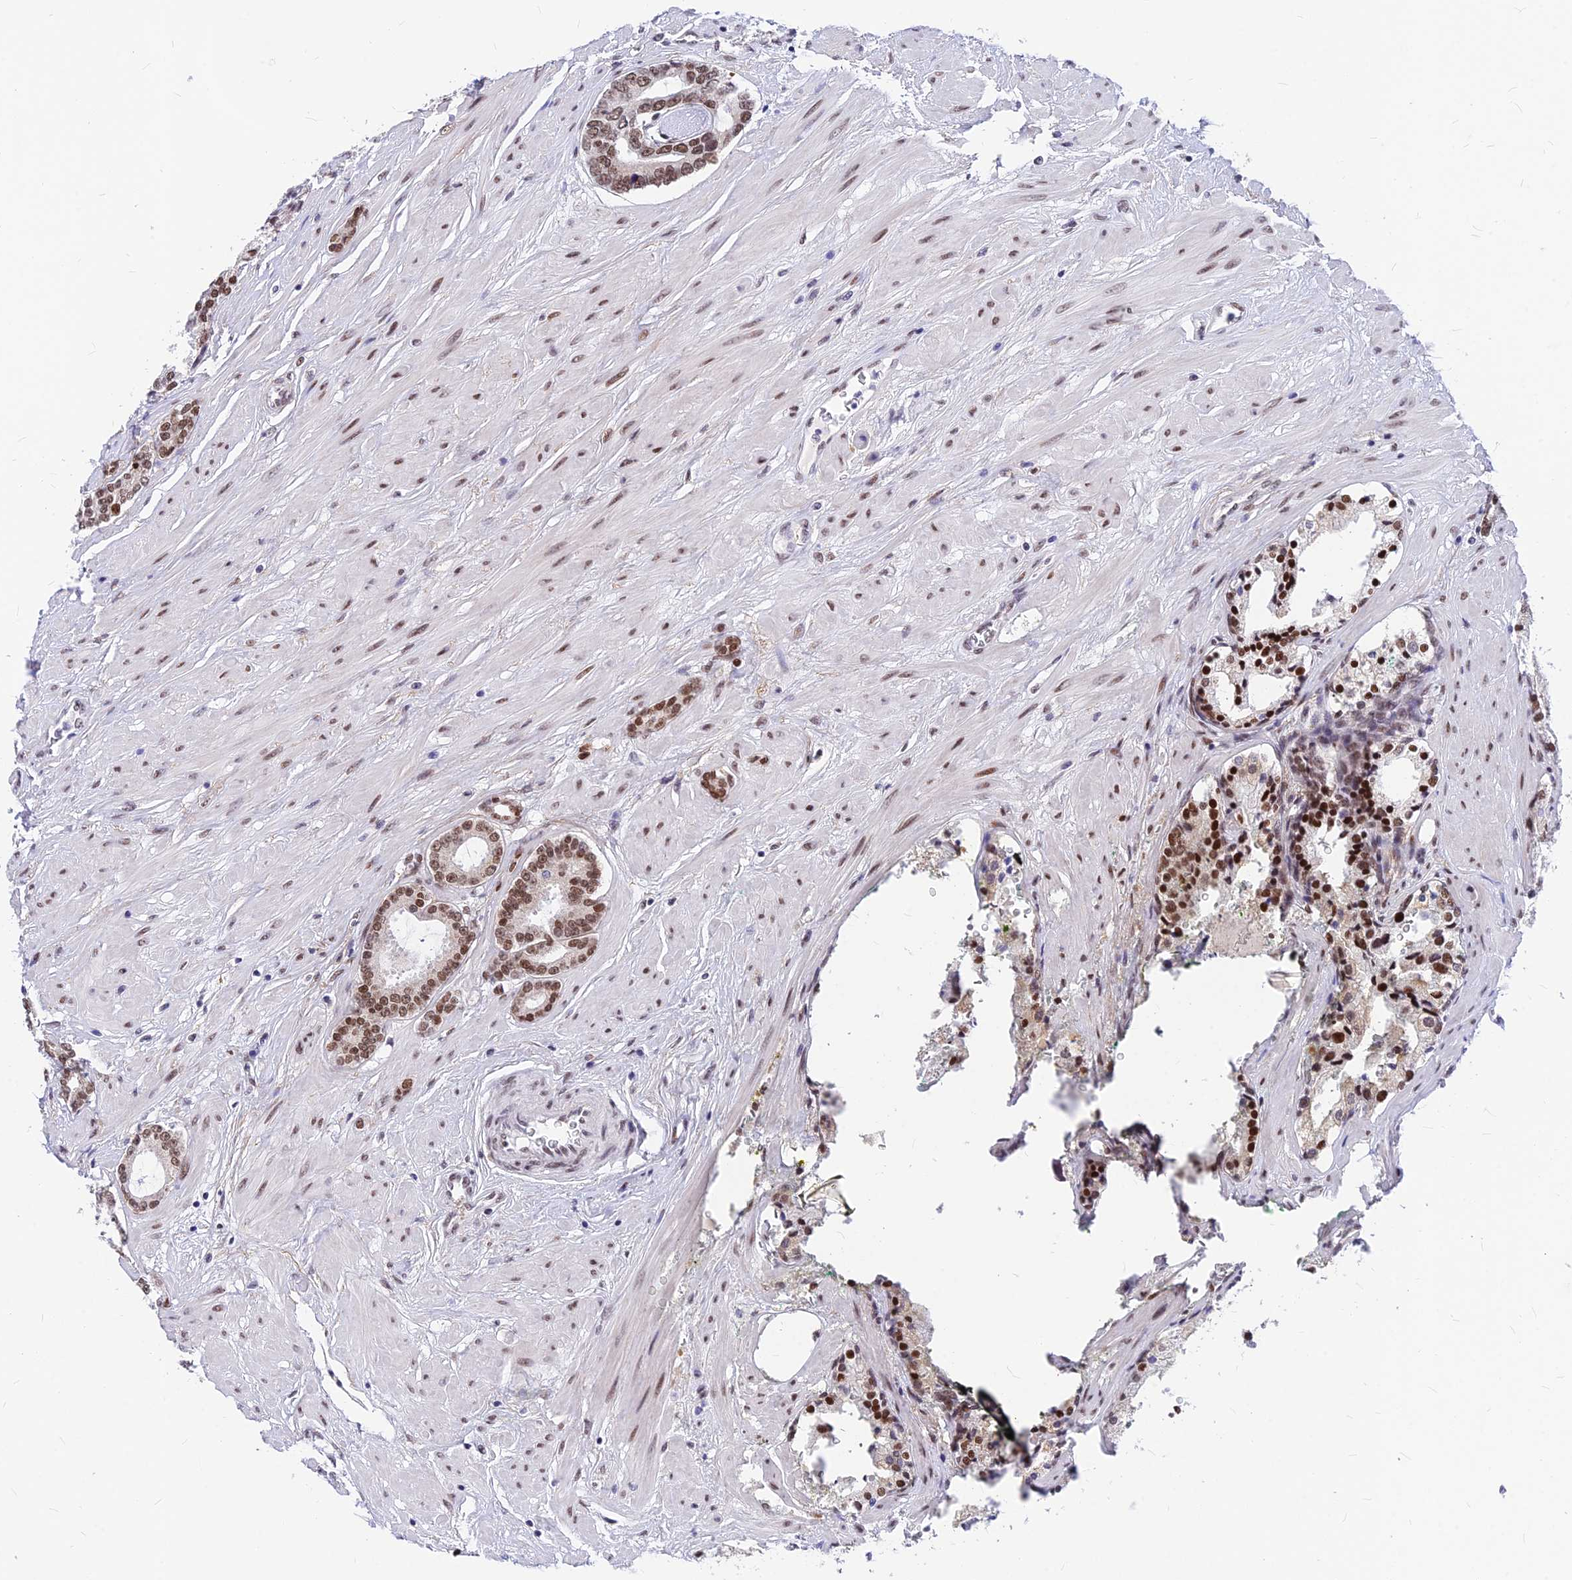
{"staining": {"intensity": "moderate", "quantity": ">75%", "location": "nuclear"}, "tissue": "prostate cancer", "cell_type": "Tumor cells", "image_type": "cancer", "snomed": [{"axis": "morphology", "description": "Adenocarcinoma, High grade"}, {"axis": "topography", "description": "Prostate"}], "caption": "Tumor cells reveal medium levels of moderate nuclear staining in approximately >75% of cells in adenocarcinoma (high-grade) (prostate).", "gene": "KCTD13", "patient": {"sex": "male", "age": 58}}